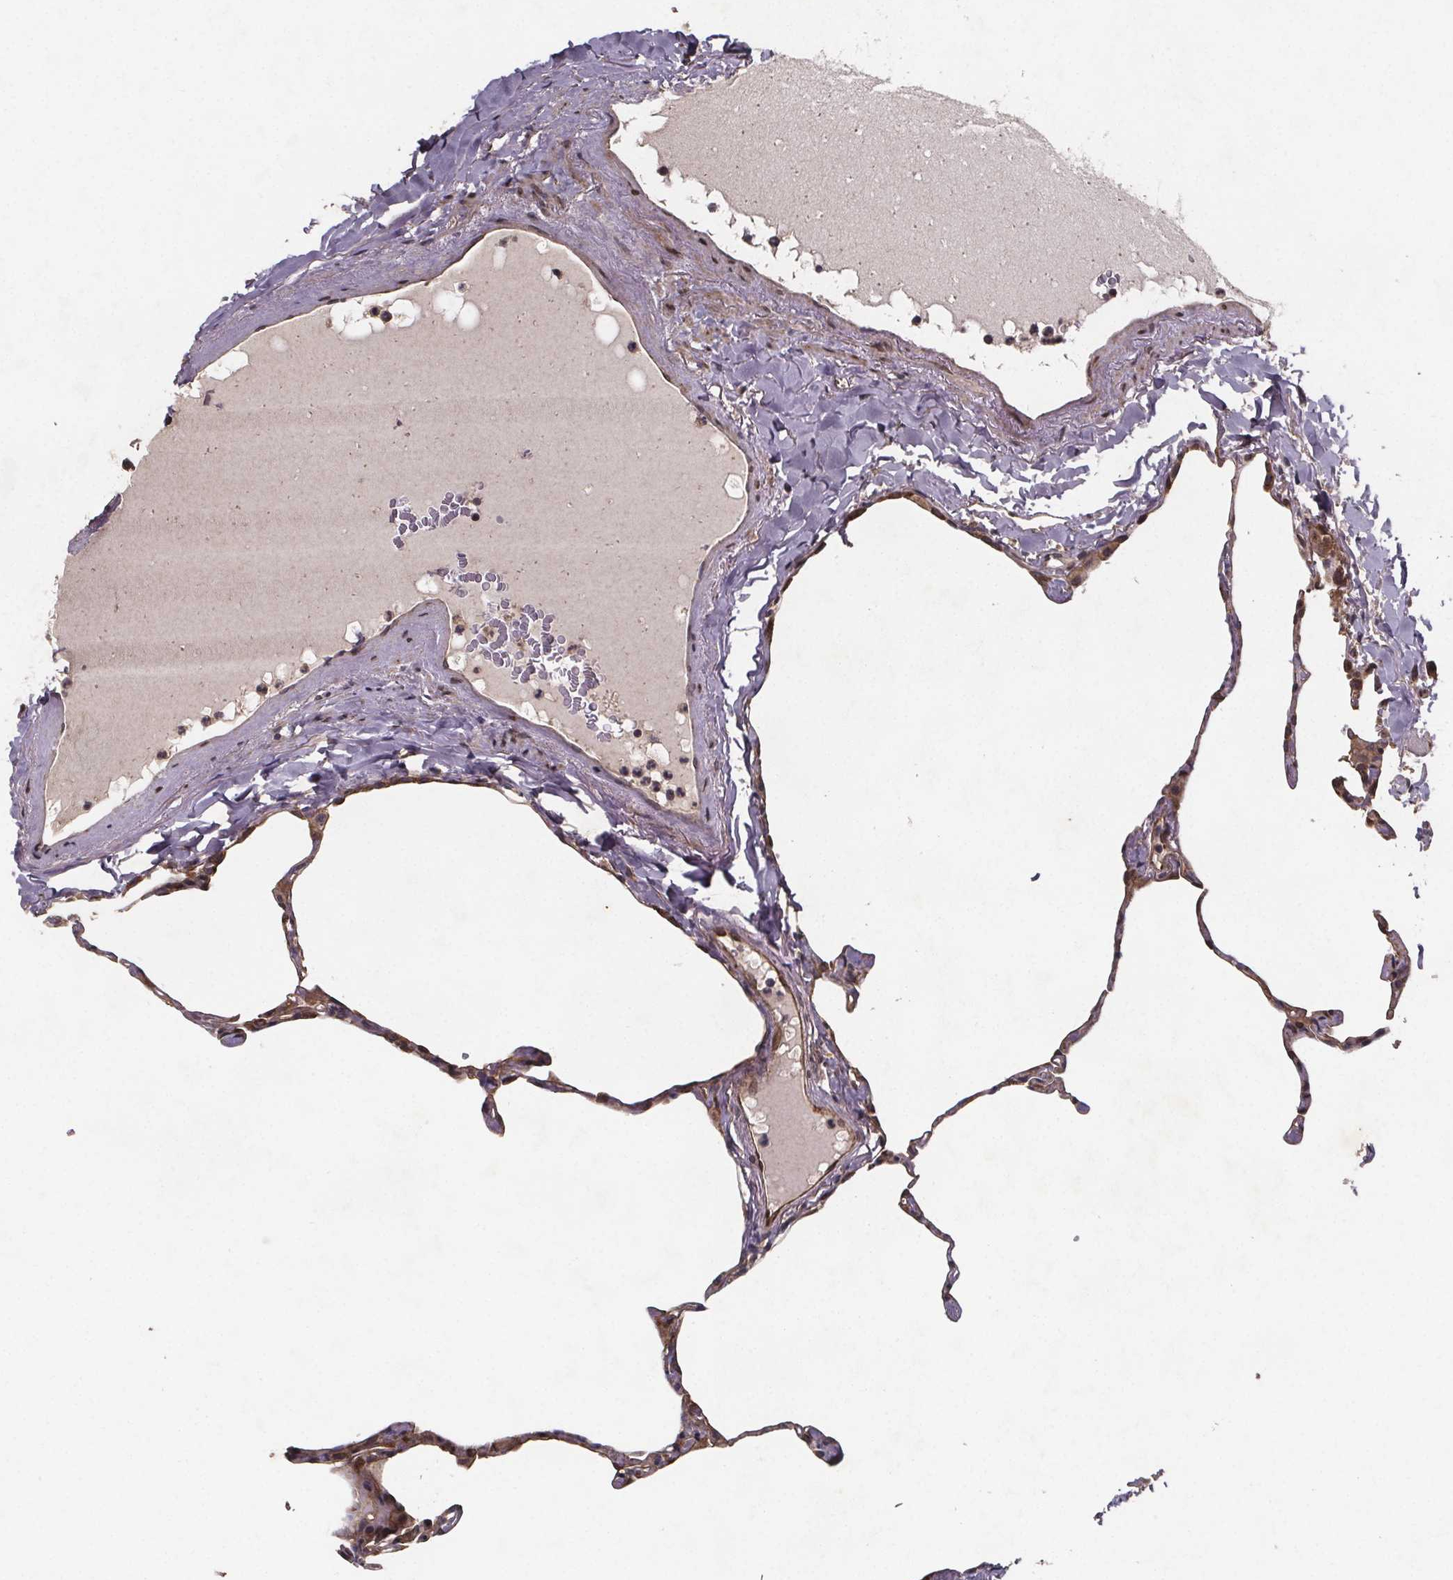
{"staining": {"intensity": "moderate", "quantity": "25%-75%", "location": "cytoplasmic/membranous,nuclear"}, "tissue": "lung", "cell_type": "Alveolar cells", "image_type": "normal", "snomed": [{"axis": "morphology", "description": "Normal tissue, NOS"}, {"axis": "topography", "description": "Lung"}], "caption": "Benign lung was stained to show a protein in brown. There is medium levels of moderate cytoplasmic/membranous,nuclear staining in approximately 25%-75% of alveolar cells. (DAB (3,3'-diaminobenzidine) IHC, brown staining for protein, blue staining for nuclei).", "gene": "PIERCE2", "patient": {"sex": "male", "age": 65}}